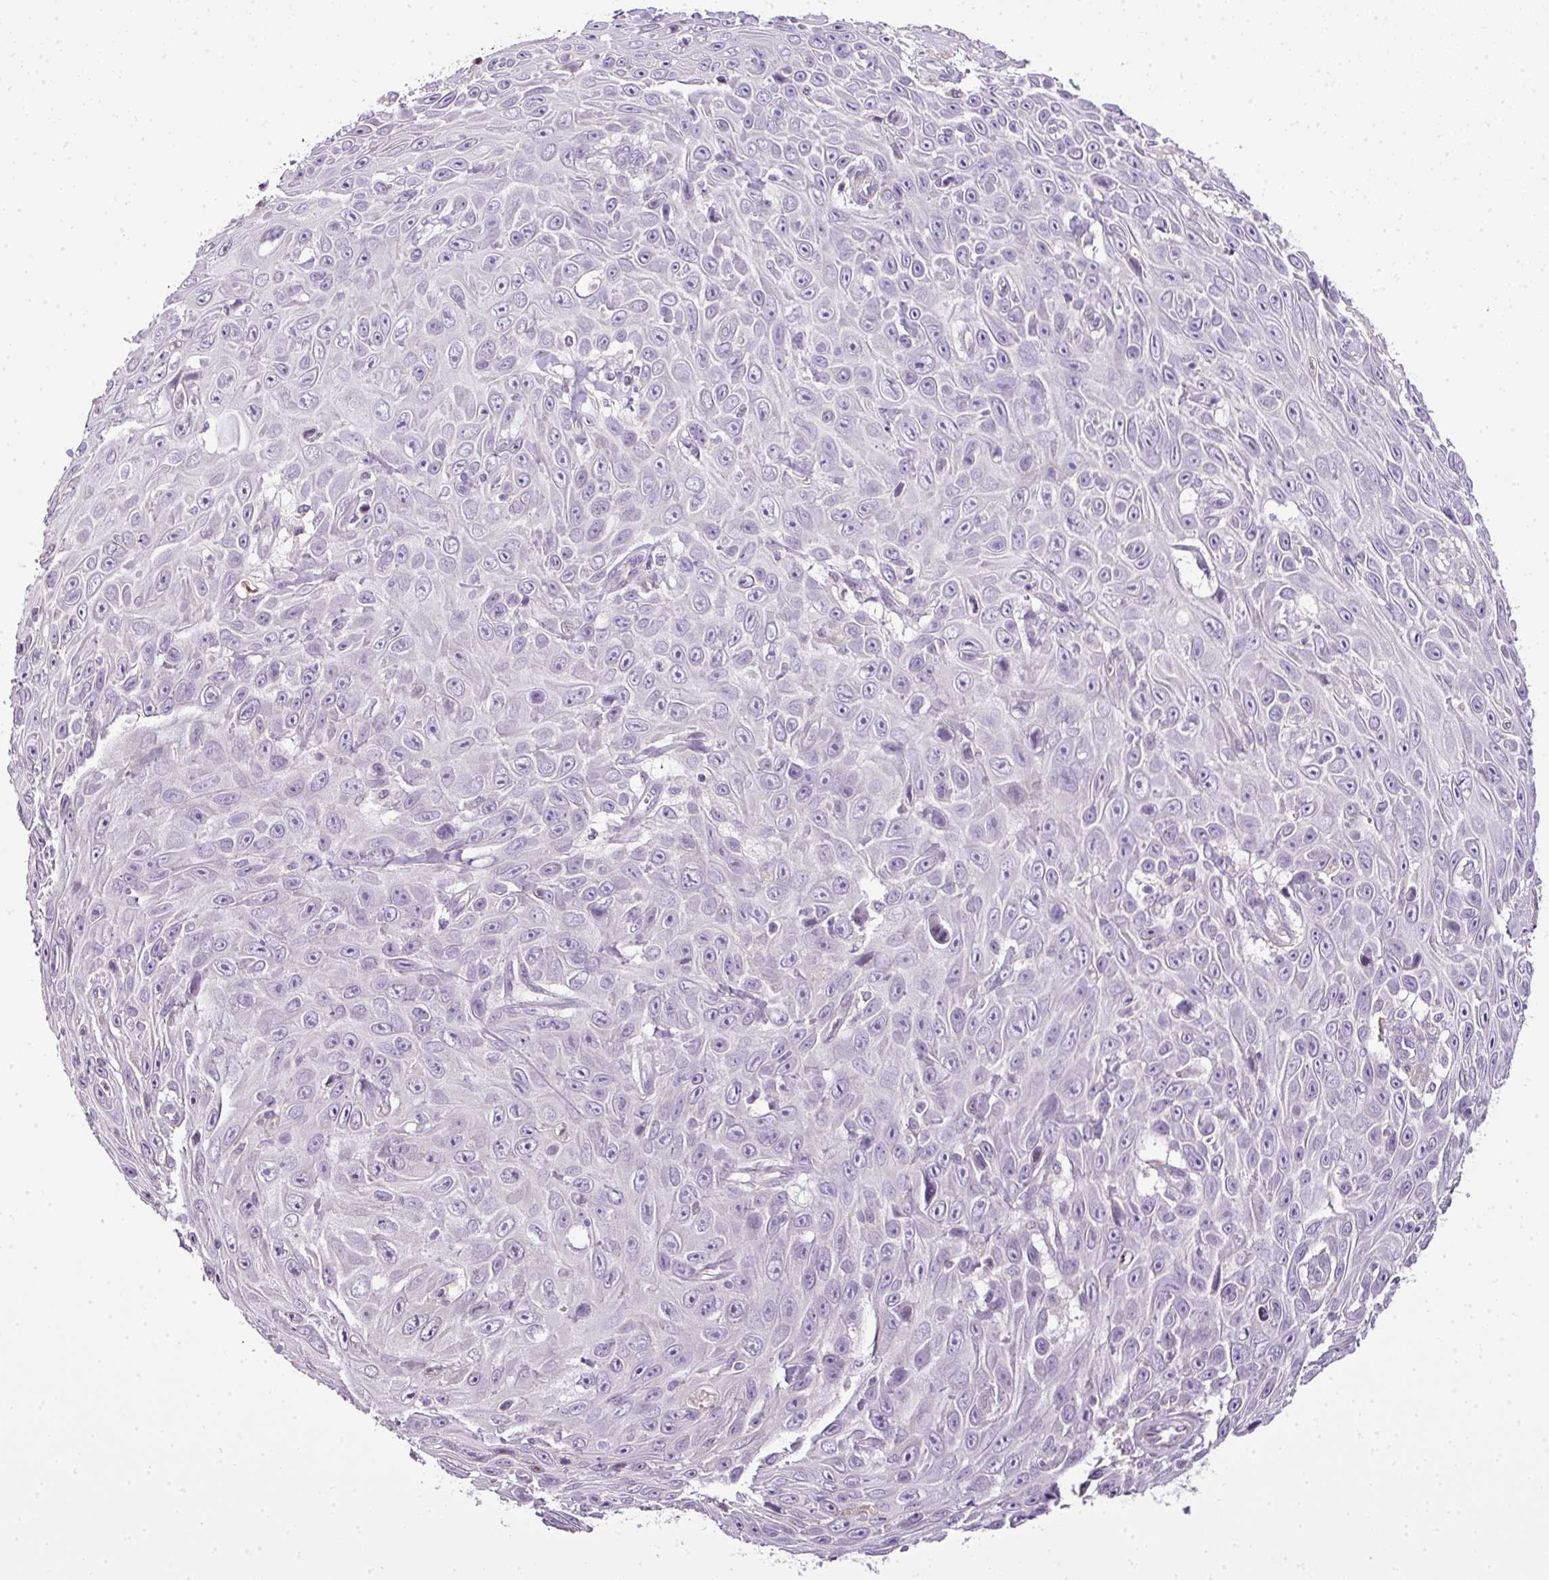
{"staining": {"intensity": "negative", "quantity": "none", "location": "none"}, "tissue": "skin cancer", "cell_type": "Tumor cells", "image_type": "cancer", "snomed": [{"axis": "morphology", "description": "Squamous cell carcinoma, NOS"}, {"axis": "topography", "description": "Skin"}], "caption": "Tumor cells show no significant protein positivity in skin squamous cell carcinoma.", "gene": "TEX30", "patient": {"sex": "male", "age": 82}}